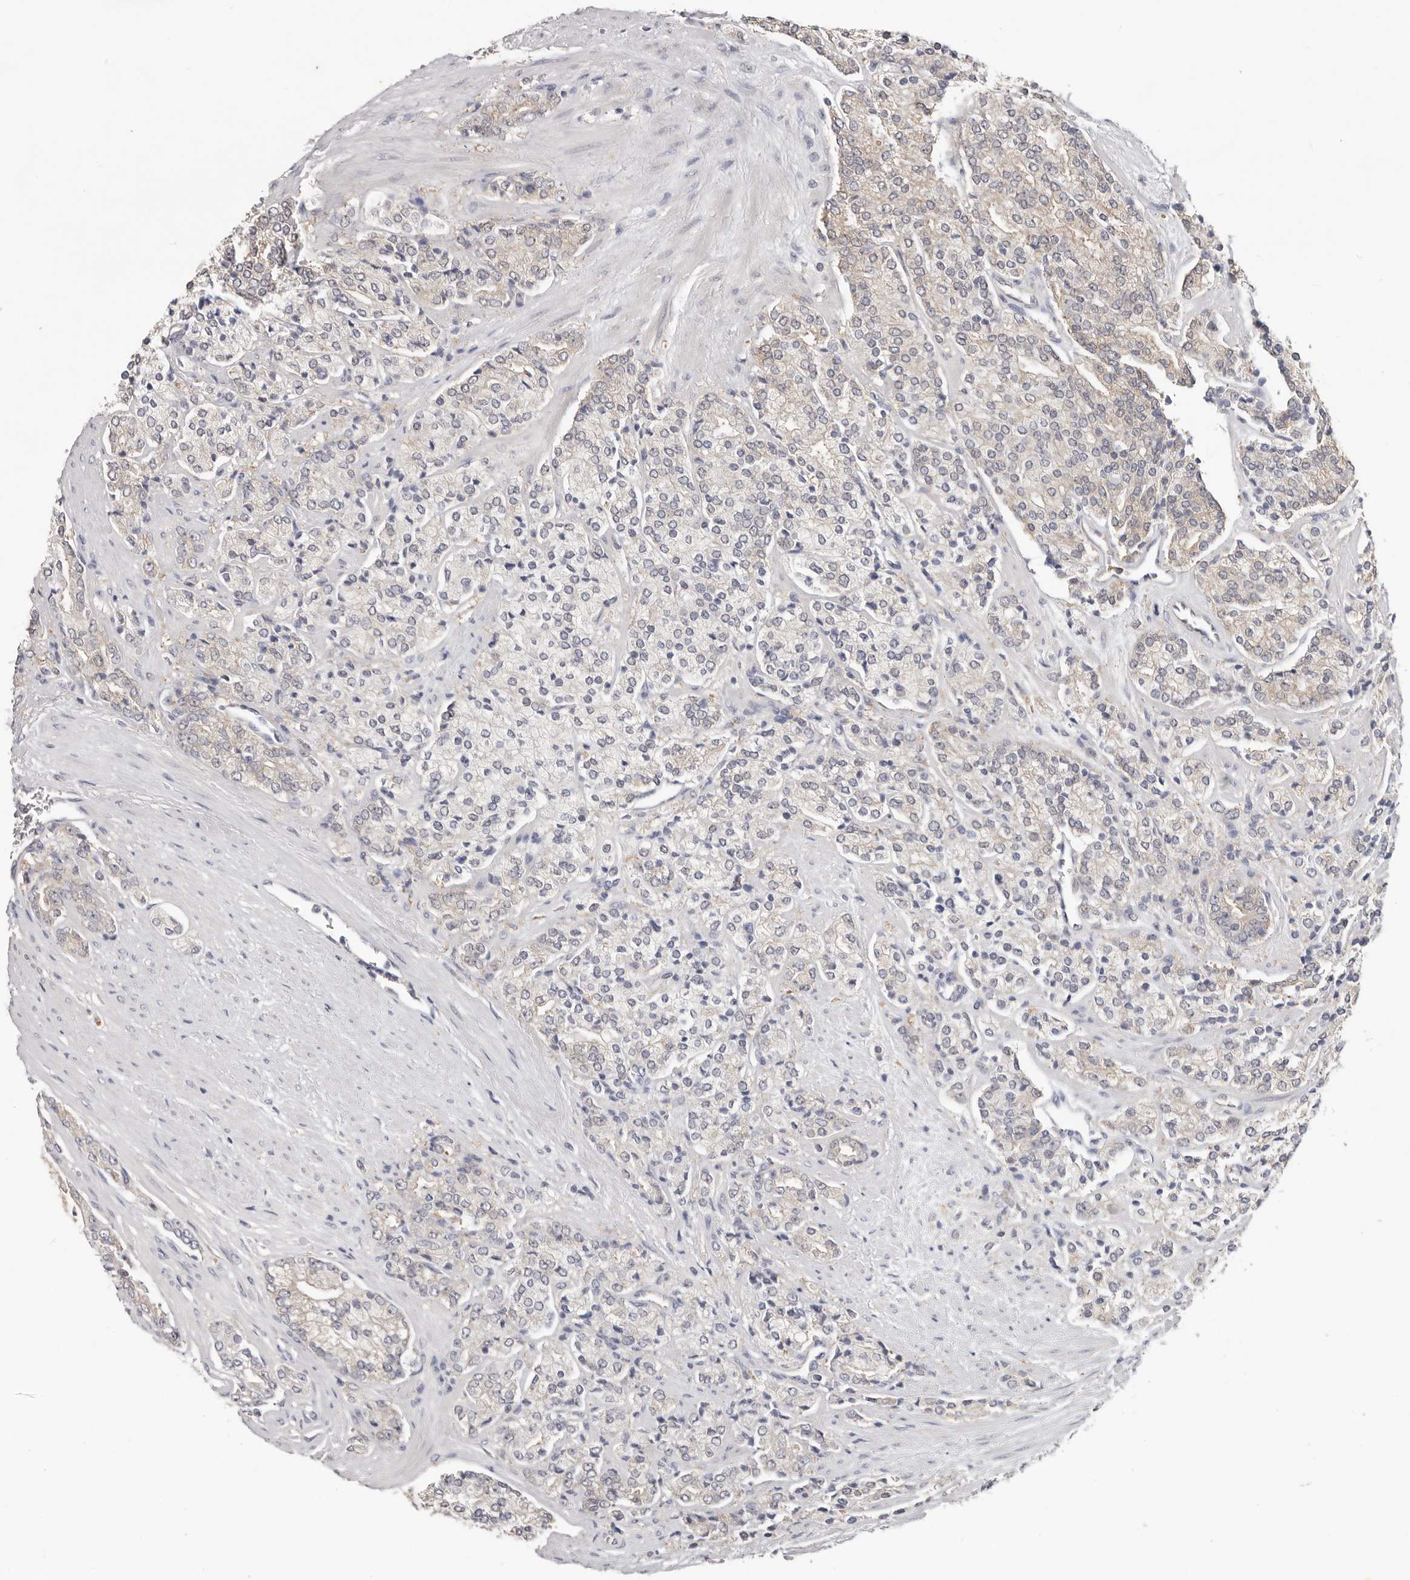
{"staining": {"intensity": "weak", "quantity": "<25%", "location": "cytoplasmic/membranous"}, "tissue": "prostate cancer", "cell_type": "Tumor cells", "image_type": "cancer", "snomed": [{"axis": "morphology", "description": "Adenocarcinoma, High grade"}, {"axis": "topography", "description": "Prostate"}], "caption": "High magnification brightfield microscopy of prostate cancer (high-grade adenocarcinoma) stained with DAB (brown) and counterstained with hematoxylin (blue): tumor cells show no significant staining.", "gene": "WDR77", "patient": {"sex": "male", "age": 71}}